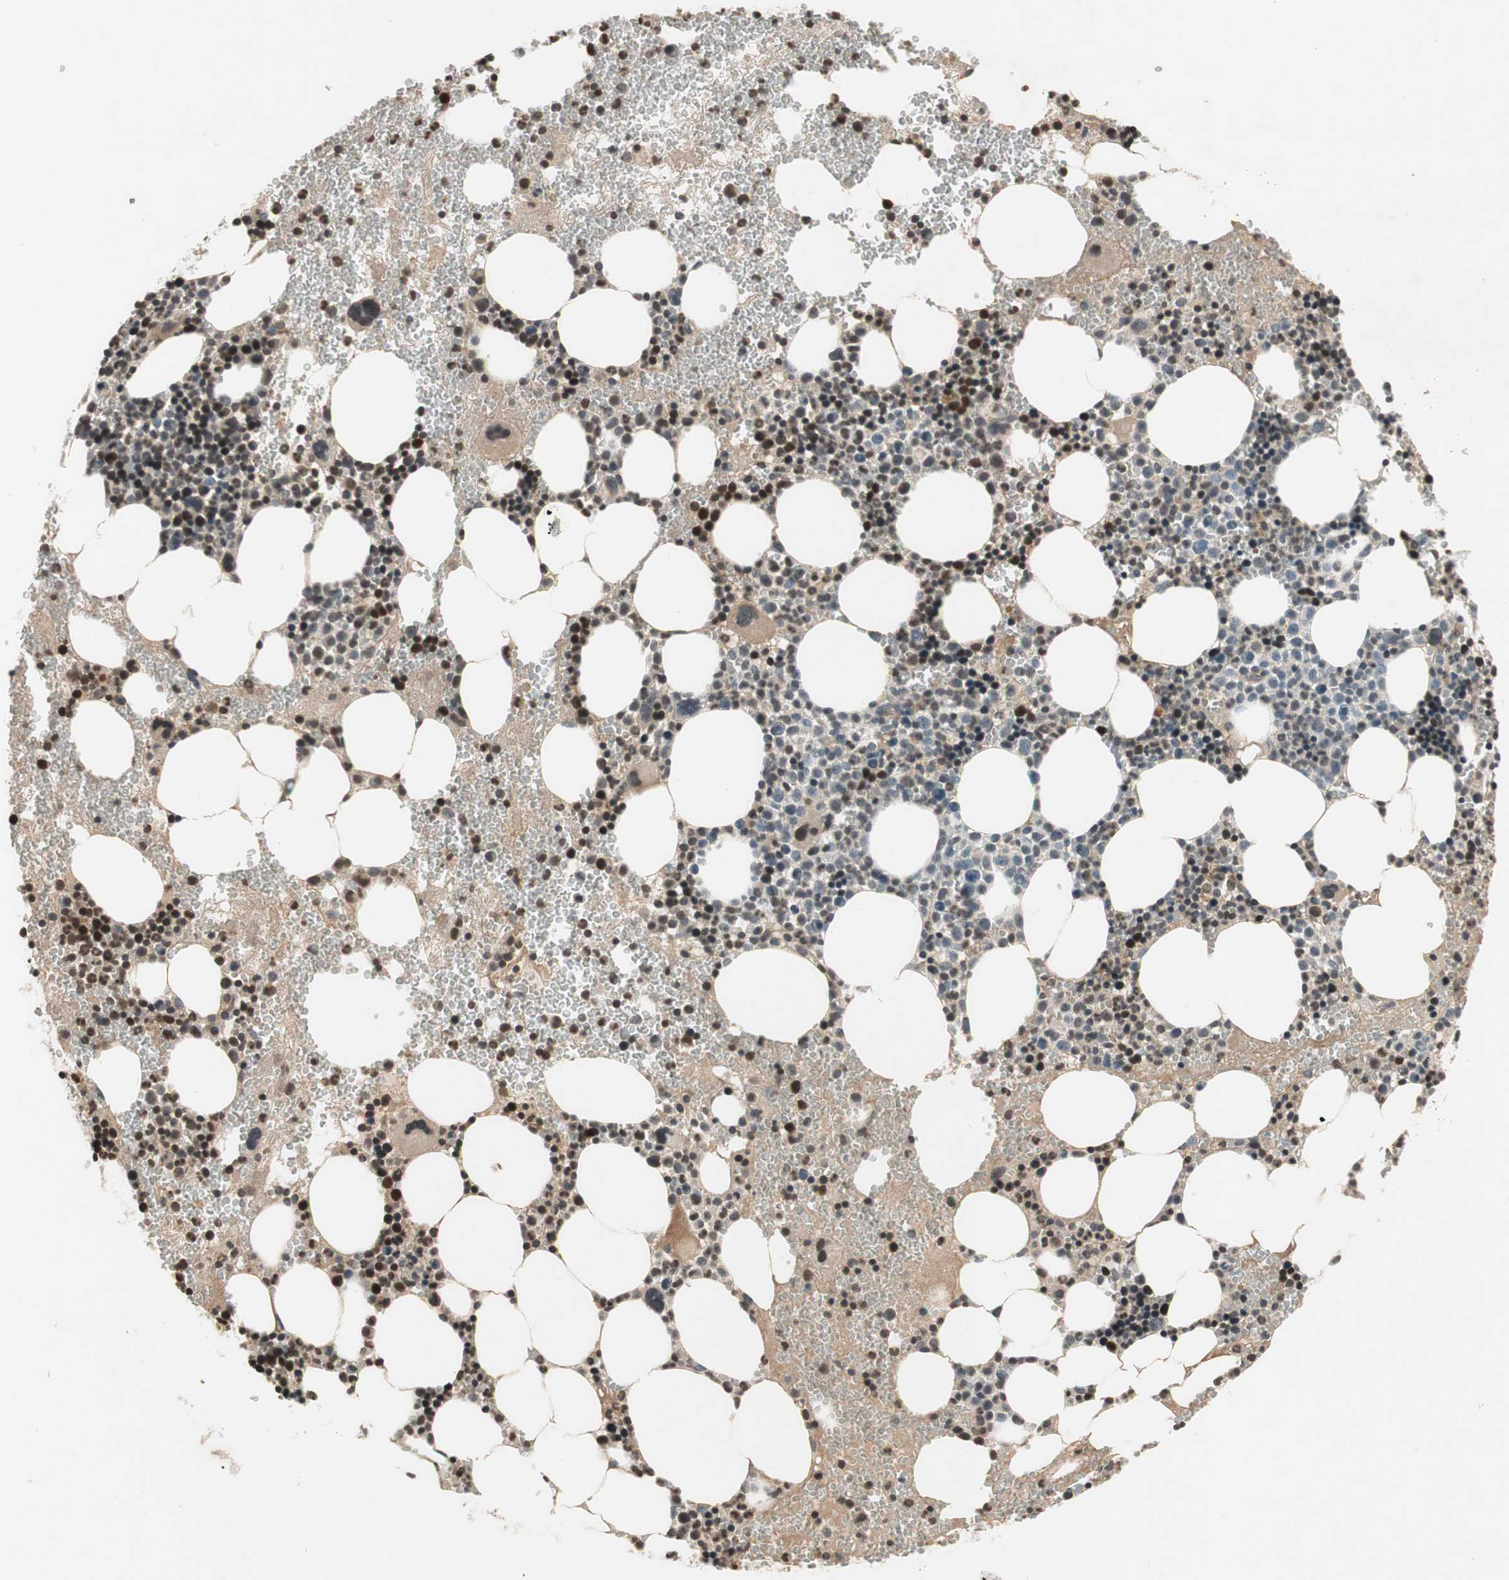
{"staining": {"intensity": "moderate", "quantity": "25%-75%", "location": "cytoplasmic/membranous,nuclear"}, "tissue": "bone marrow", "cell_type": "Hematopoietic cells", "image_type": "normal", "snomed": [{"axis": "morphology", "description": "Normal tissue, NOS"}, {"axis": "morphology", "description": "Inflammation, NOS"}, {"axis": "topography", "description": "Bone marrow"}], "caption": "The histopathology image shows staining of normal bone marrow, revealing moderate cytoplasmic/membranous,nuclear protein positivity (brown color) within hematopoietic cells.", "gene": "GCLM", "patient": {"sex": "female", "age": 76}}